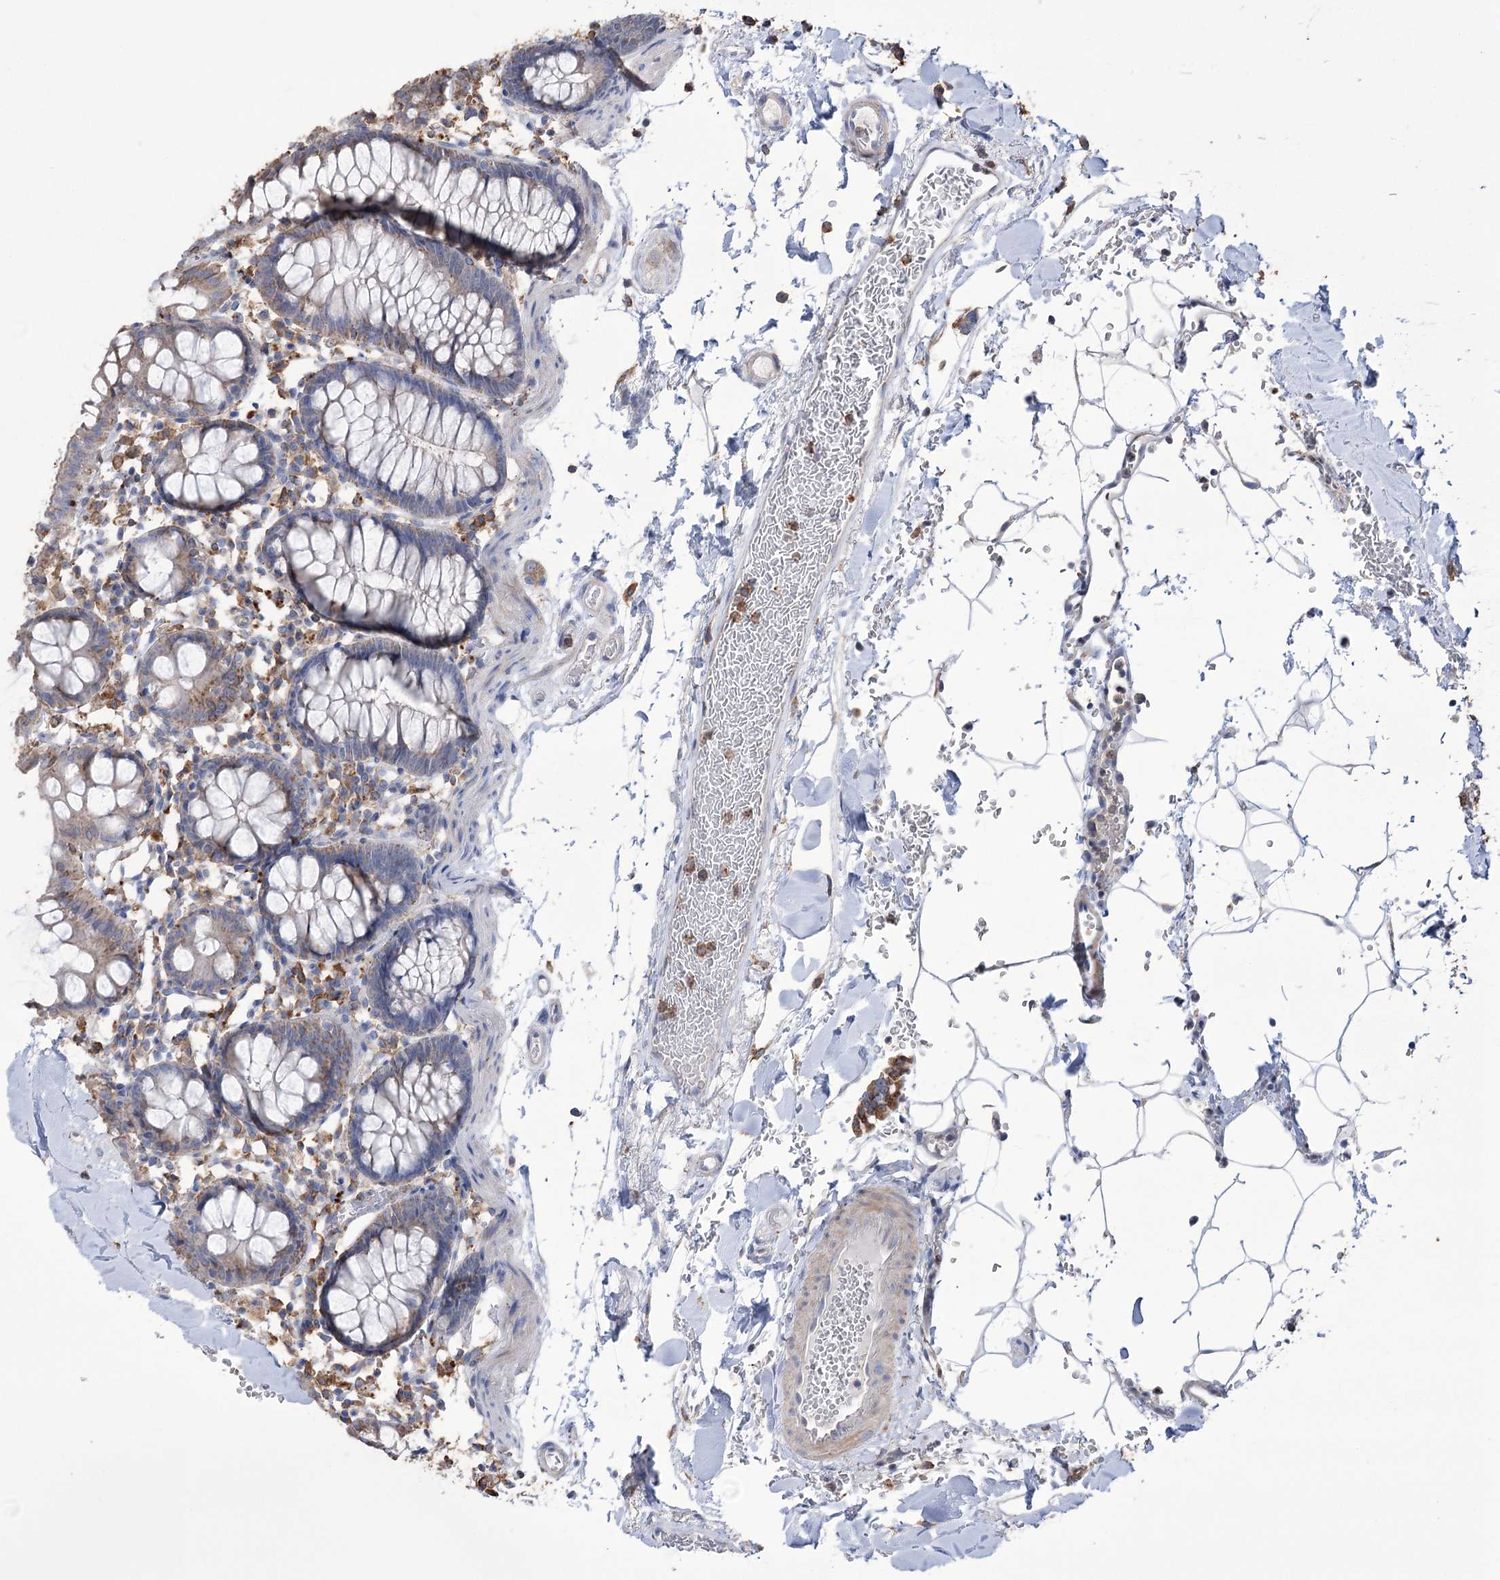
{"staining": {"intensity": "weak", "quantity": "25%-75%", "location": "cytoplasmic/membranous"}, "tissue": "colon", "cell_type": "Endothelial cells", "image_type": "normal", "snomed": [{"axis": "morphology", "description": "Normal tissue, NOS"}, {"axis": "topography", "description": "Colon"}], "caption": "Protein analysis of benign colon displays weak cytoplasmic/membranous positivity in about 25%-75% of endothelial cells.", "gene": "TRIM71", "patient": {"sex": "male", "age": 75}}